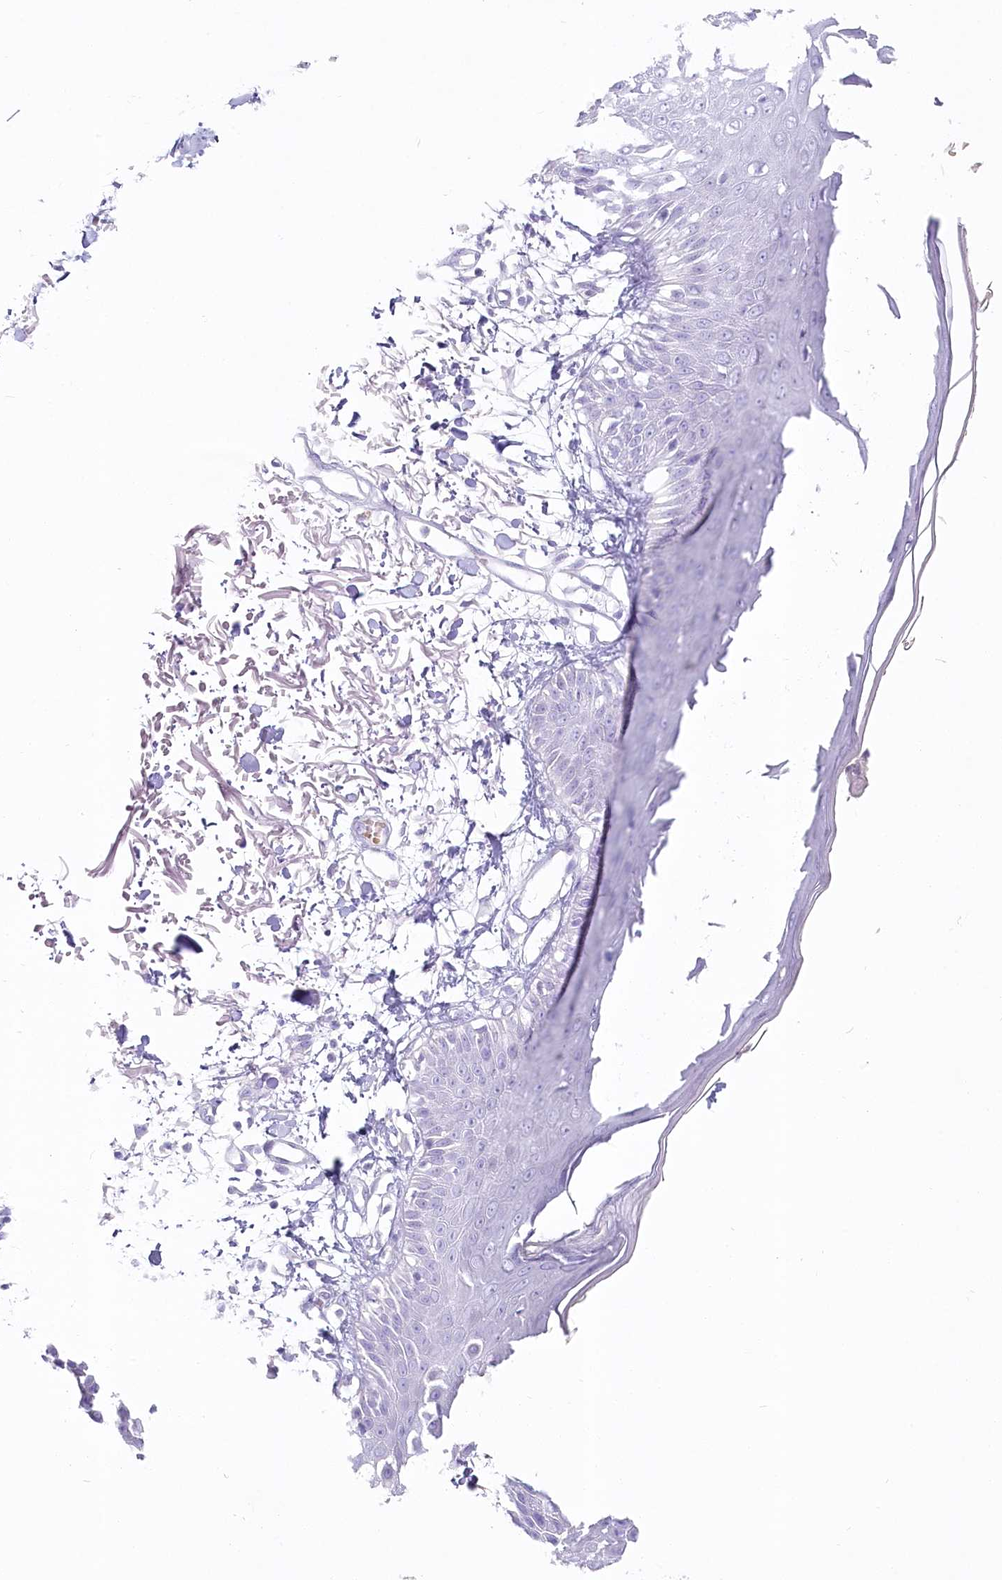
{"staining": {"intensity": "negative", "quantity": "none", "location": "none"}, "tissue": "skin", "cell_type": "Fibroblasts", "image_type": "normal", "snomed": [{"axis": "morphology", "description": "Normal tissue, NOS"}, {"axis": "morphology", "description": "Squamous cell carcinoma, NOS"}, {"axis": "topography", "description": "Skin"}, {"axis": "topography", "description": "Peripheral nerve tissue"}], "caption": "IHC image of benign skin stained for a protein (brown), which exhibits no positivity in fibroblasts. (DAB IHC visualized using brightfield microscopy, high magnification).", "gene": "IFIT5", "patient": {"sex": "male", "age": 83}}